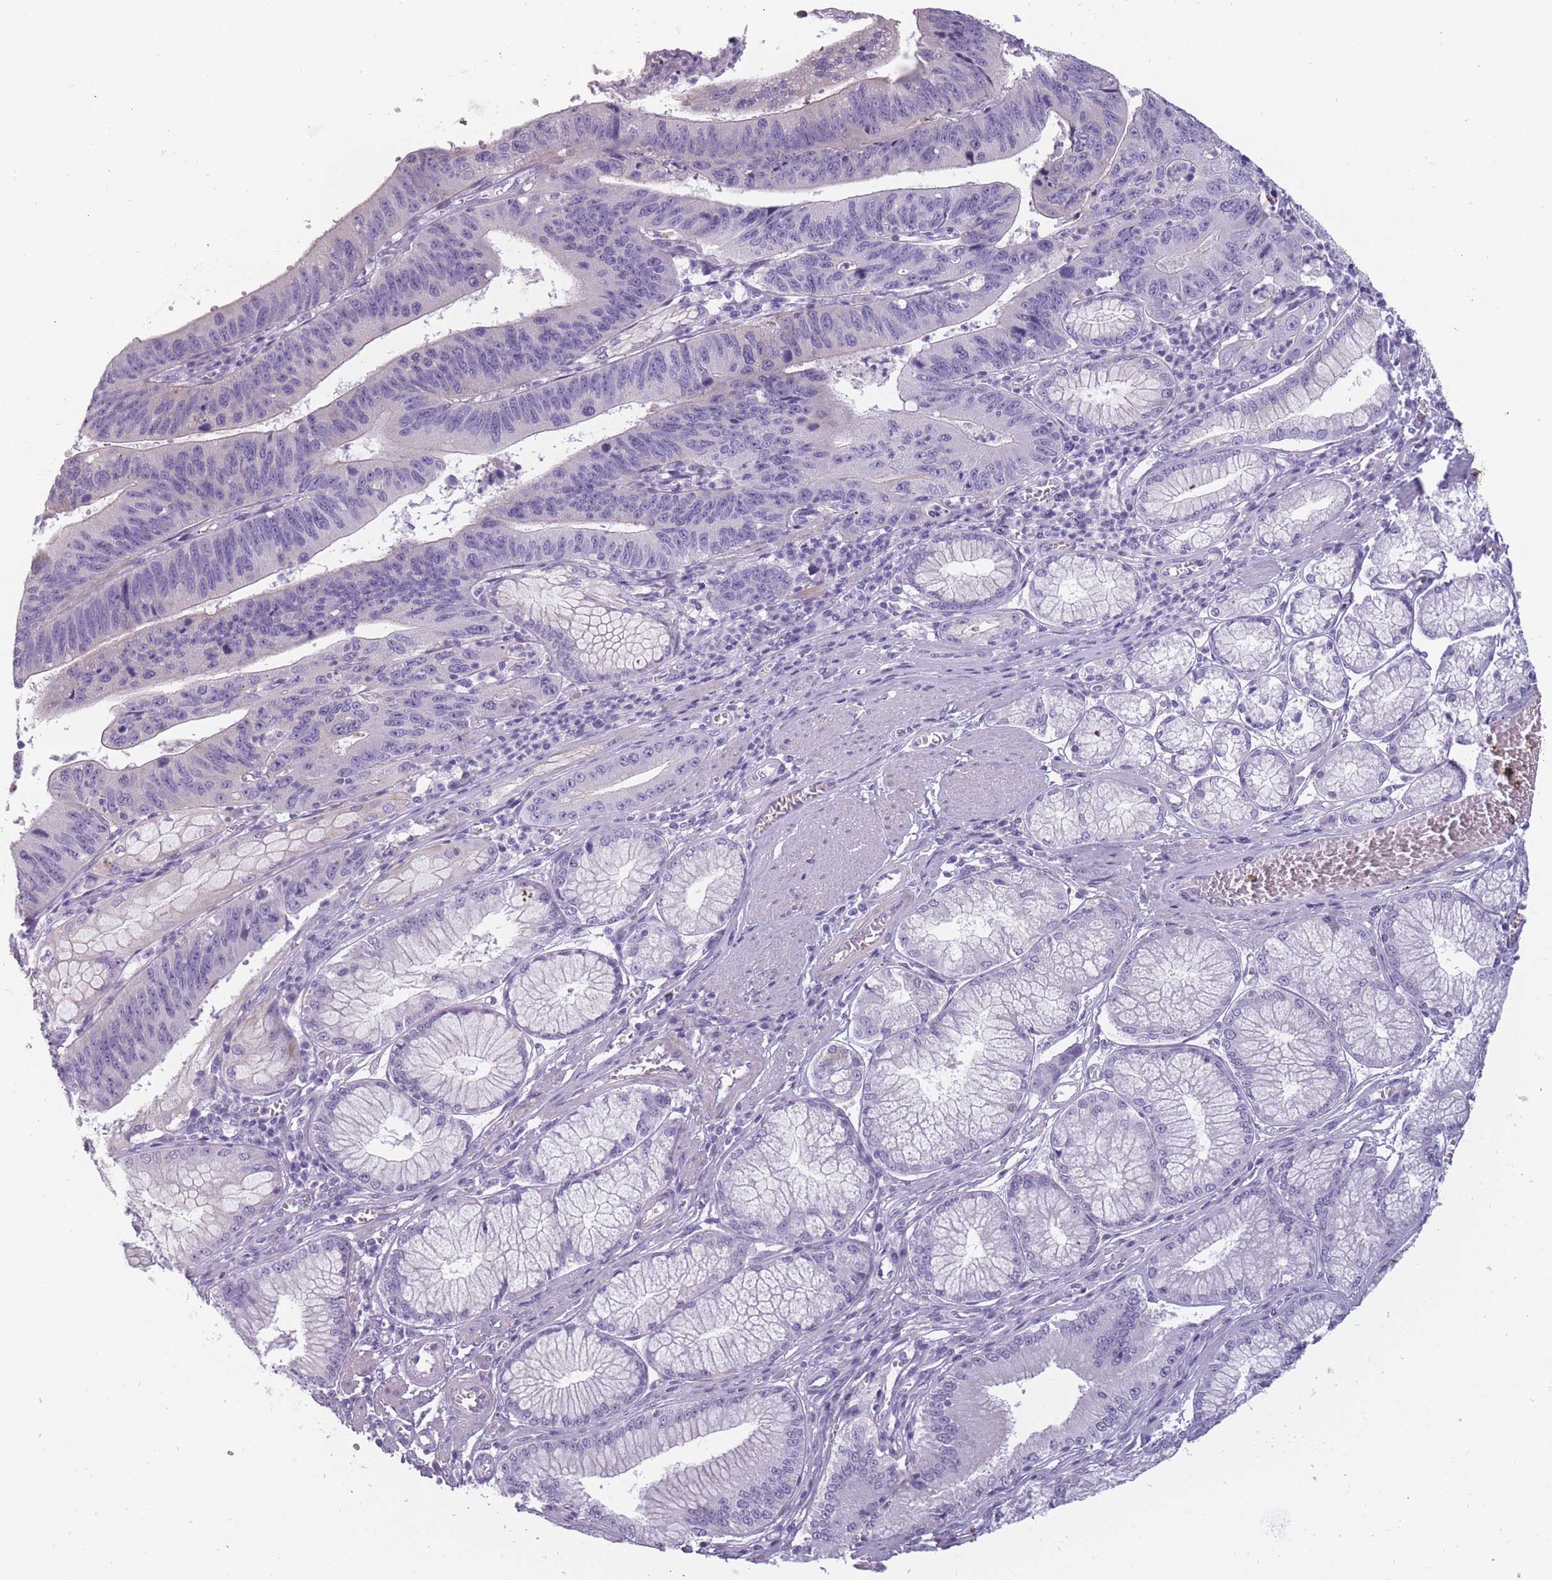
{"staining": {"intensity": "negative", "quantity": "none", "location": "none"}, "tissue": "stomach cancer", "cell_type": "Tumor cells", "image_type": "cancer", "snomed": [{"axis": "morphology", "description": "Adenocarcinoma, NOS"}, {"axis": "topography", "description": "Stomach"}], "caption": "The IHC image has no significant positivity in tumor cells of adenocarcinoma (stomach) tissue. The staining was performed using DAB (3,3'-diaminobenzidine) to visualize the protein expression in brown, while the nuclei were stained in blue with hematoxylin (Magnification: 20x).", "gene": "PPFIA3", "patient": {"sex": "male", "age": 59}}